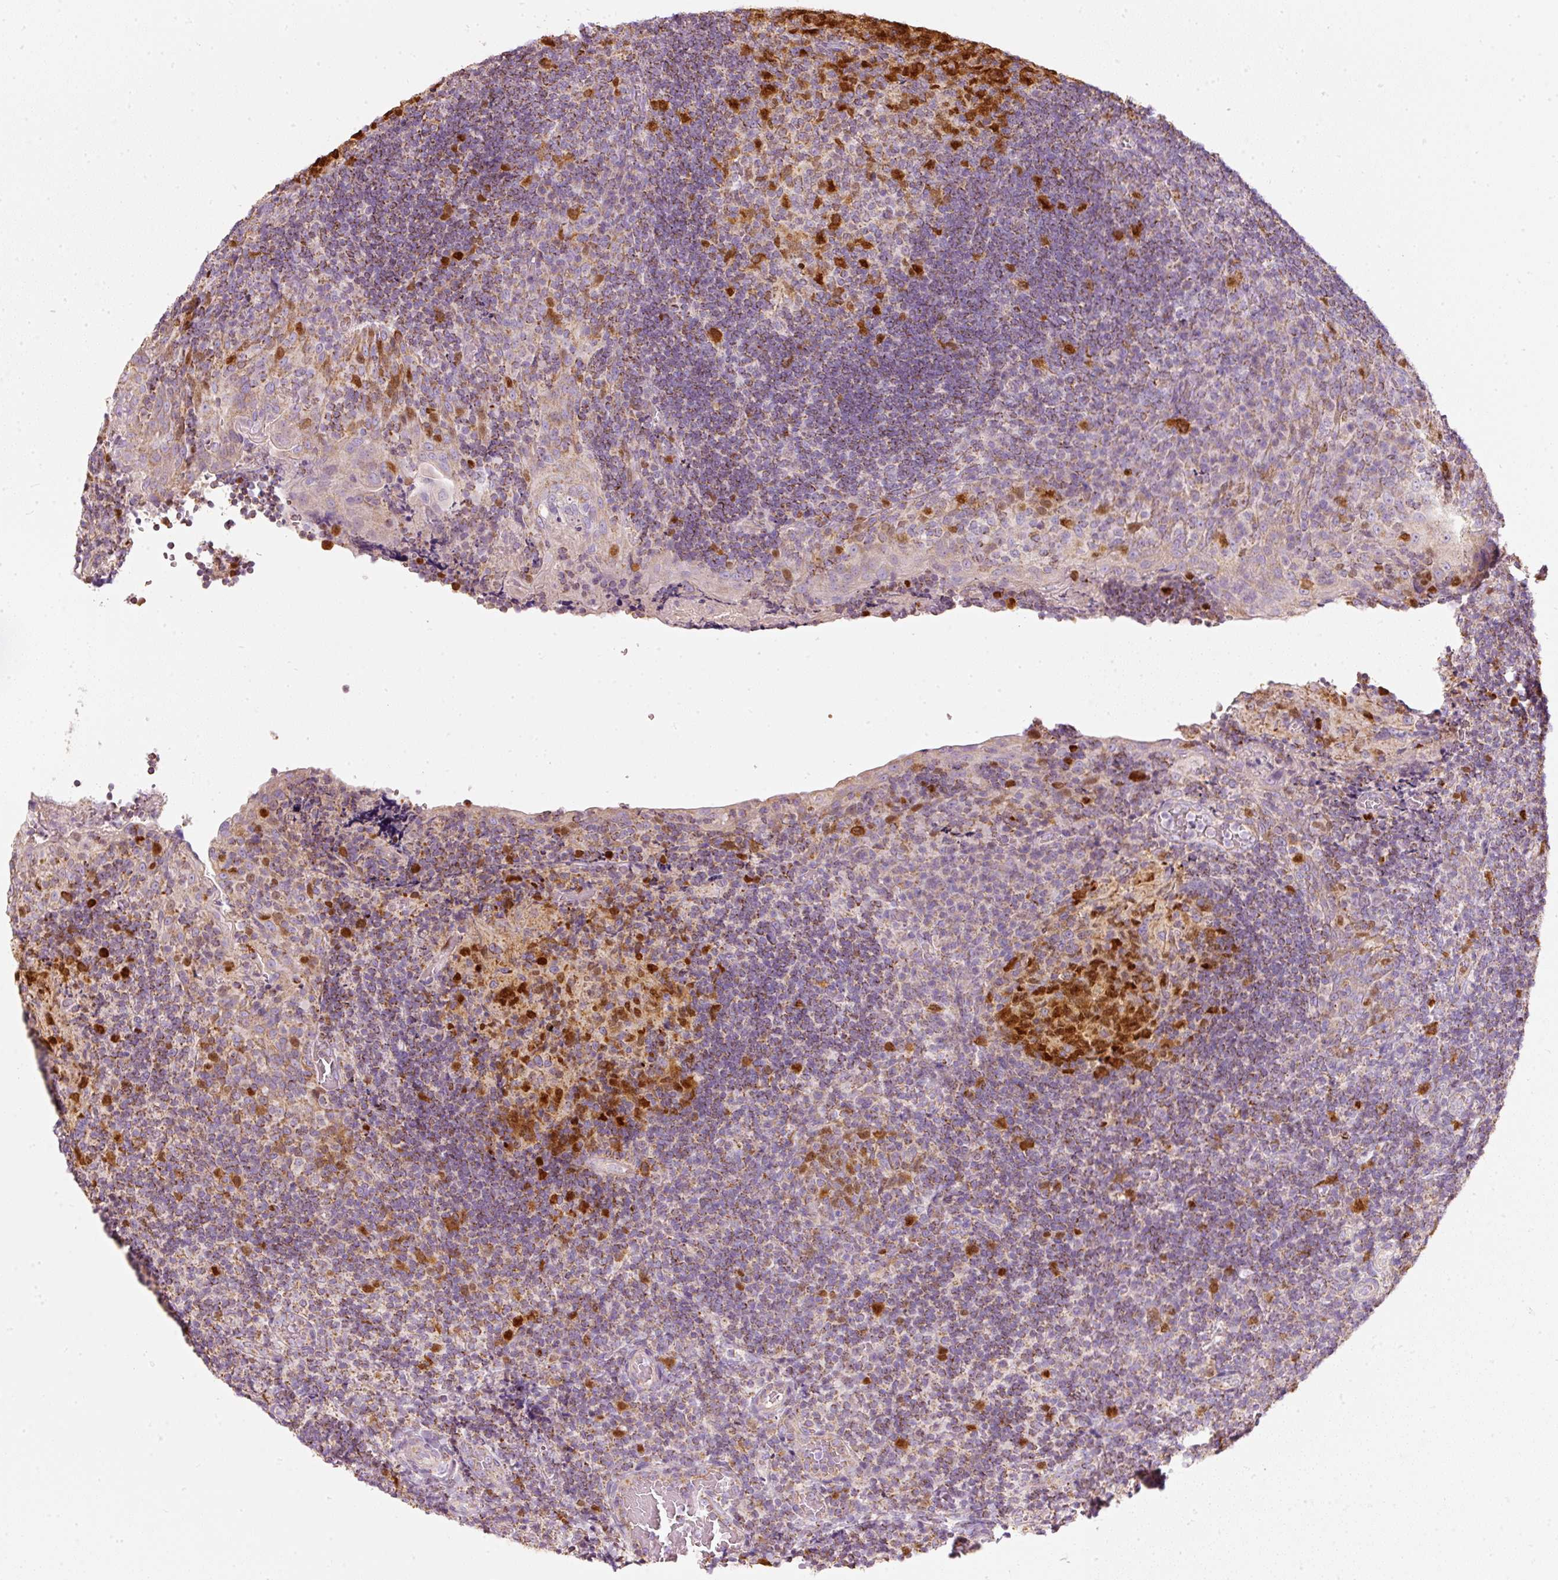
{"staining": {"intensity": "strong", "quantity": "25%-75%", "location": "cytoplasmic/membranous,nuclear"}, "tissue": "tonsil", "cell_type": "Germinal center cells", "image_type": "normal", "snomed": [{"axis": "morphology", "description": "Normal tissue, NOS"}, {"axis": "topography", "description": "Tonsil"}], "caption": "Protein expression by immunohistochemistry (IHC) demonstrates strong cytoplasmic/membranous,nuclear positivity in approximately 25%-75% of germinal center cells in normal tonsil.", "gene": "DUT", "patient": {"sex": "male", "age": 17}}